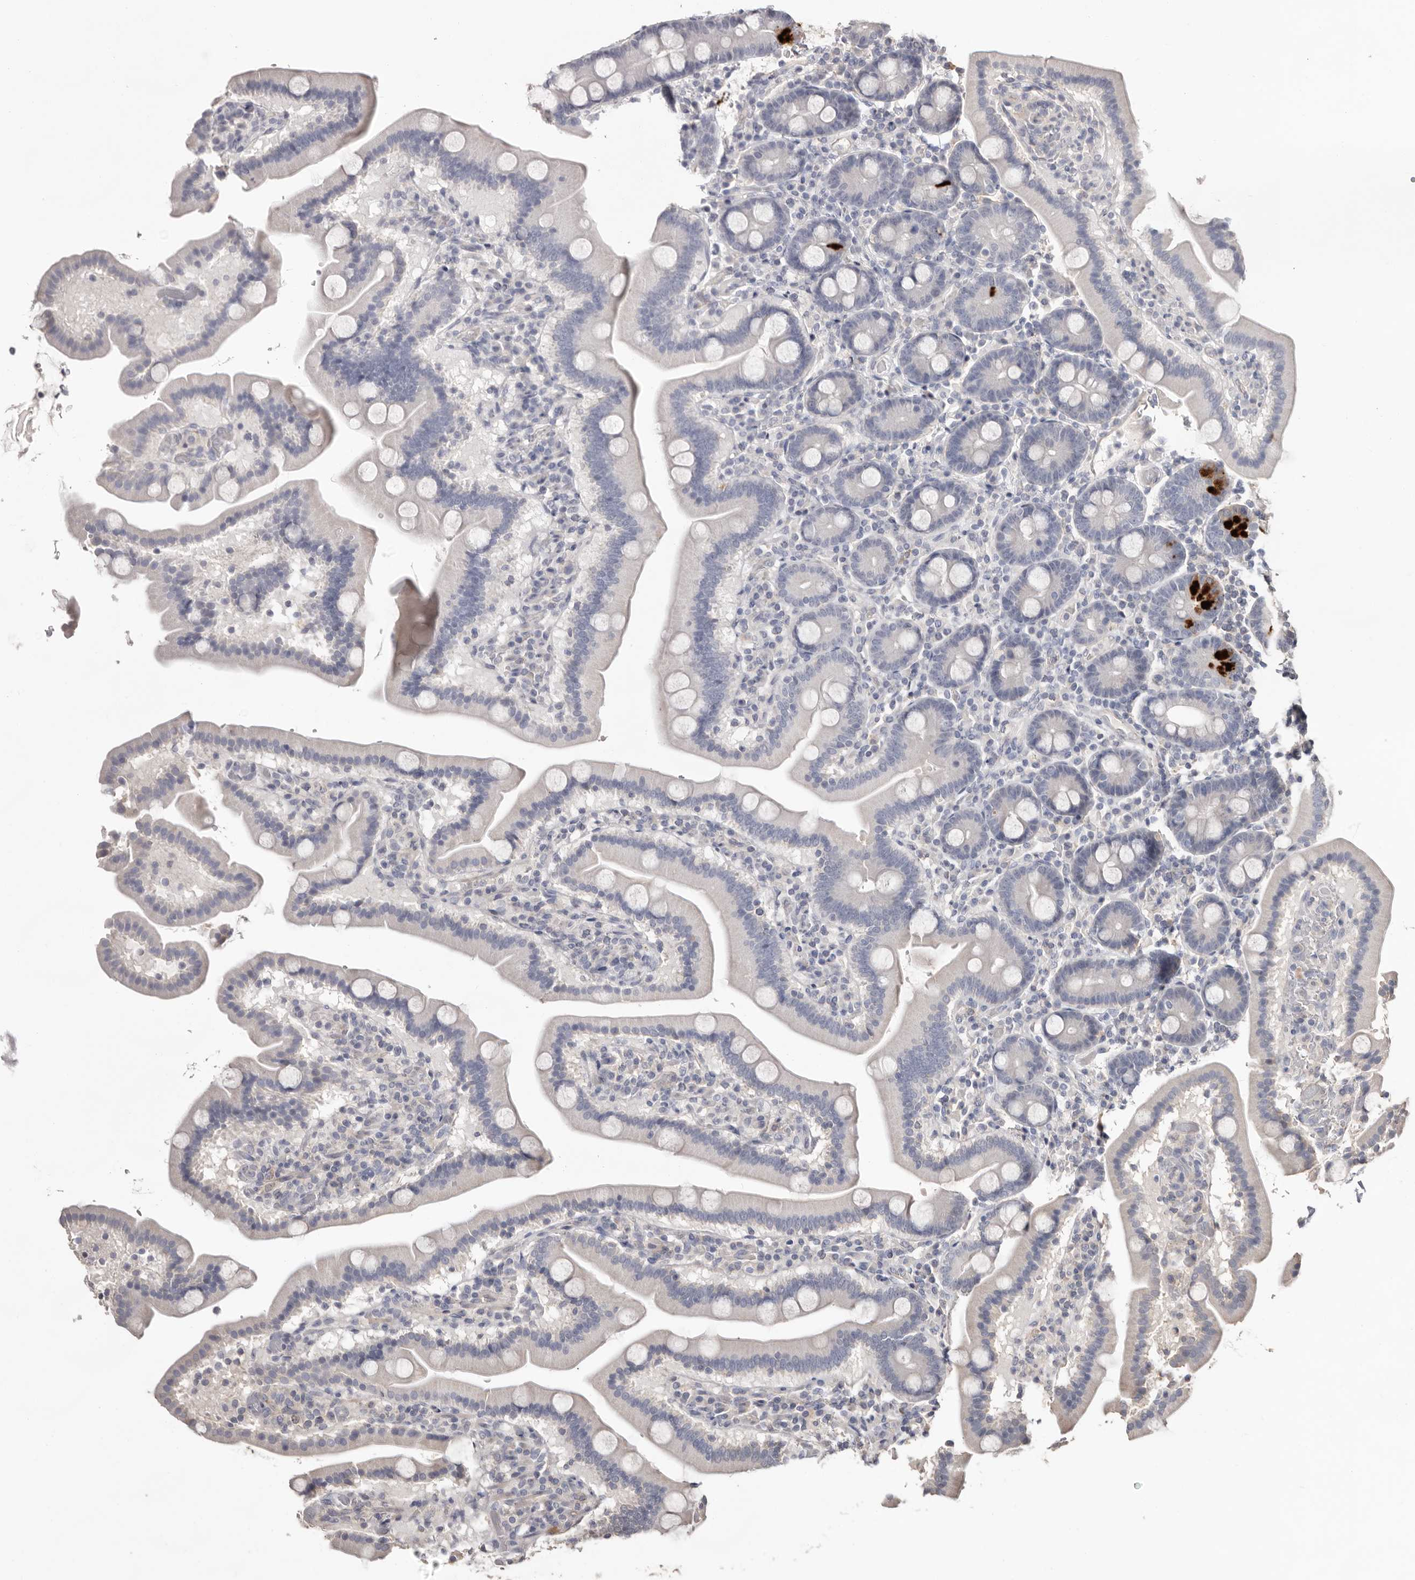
{"staining": {"intensity": "strong", "quantity": "<25%", "location": "cytoplasmic/membranous"}, "tissue": "duodenum", "cell_type": "Glandular cells", "image_type": "normal", "snomed": [{"axis": "morphology", "description": "Normal tissue, NOS"}, {"axis": "topography", "description": "Duodenum"}], "caption": "Immunohistochemistry (IHC) photomicrograph of unremarkable human duodenum stained for a protein (brown), which exhibits medium levels of strong cytoplasmic/membranous expression in about <25% of glandular cells.", "gene": "MMACHC", "patient": {"sex": "male", "age": 55}}